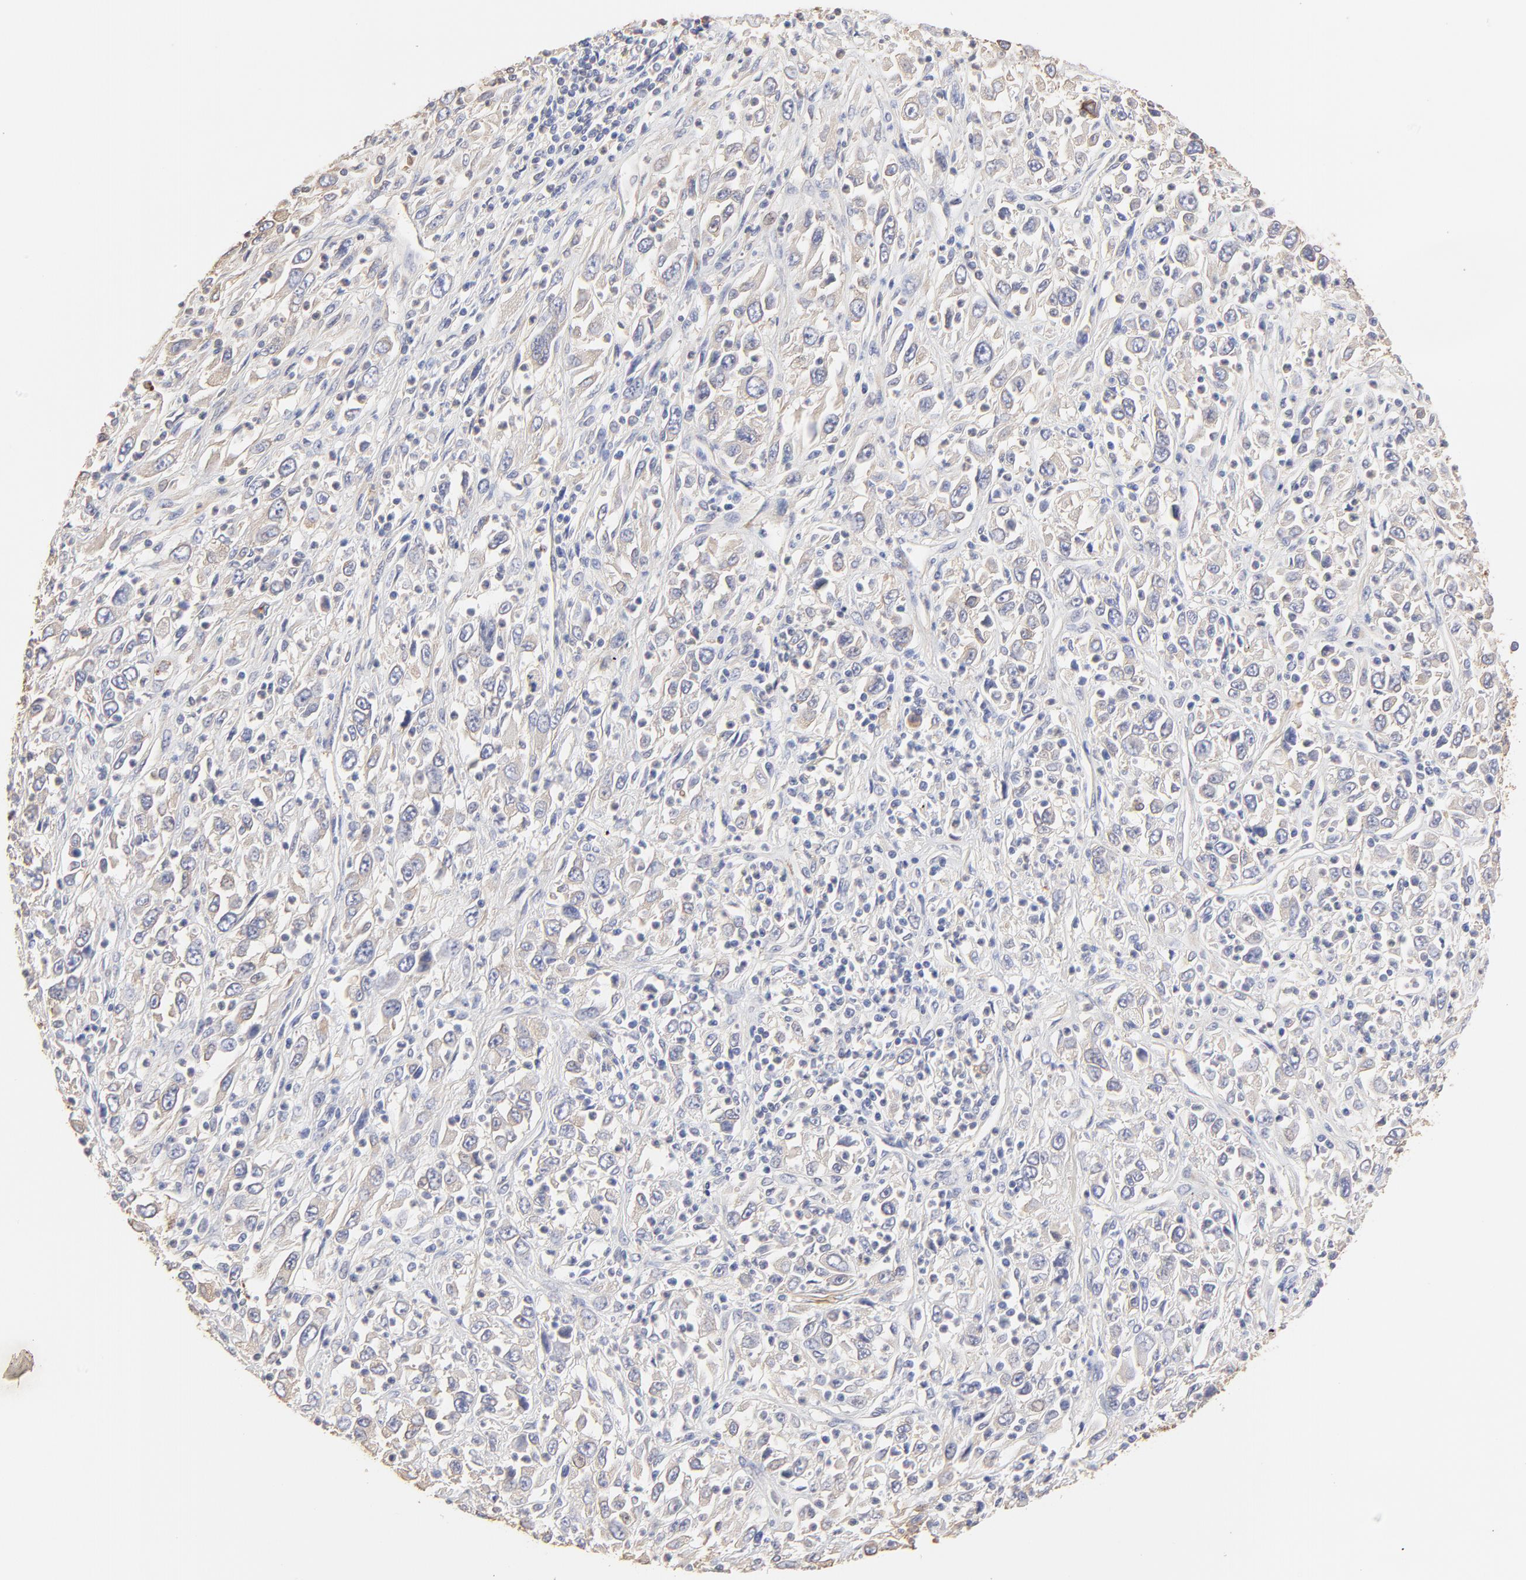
{"staining": {"intensity": "negative", "quantity": "none", "location": "none"}, "tissue": "melanoma", "cell_type": "Tumor cells", "image_type": "cancer", "snomed": [{"axis": "morphology", "description": "Malignant melanoma, Metastatic site"}, {"axis": "topography", "description": "Skin"}], "caption": "Melanoma stained for a protein using immunohistochemistry (IHC) shows no expression tumor cells.", "gene": "LRCH2", "patient": {"sex": "female", "age": 56}}